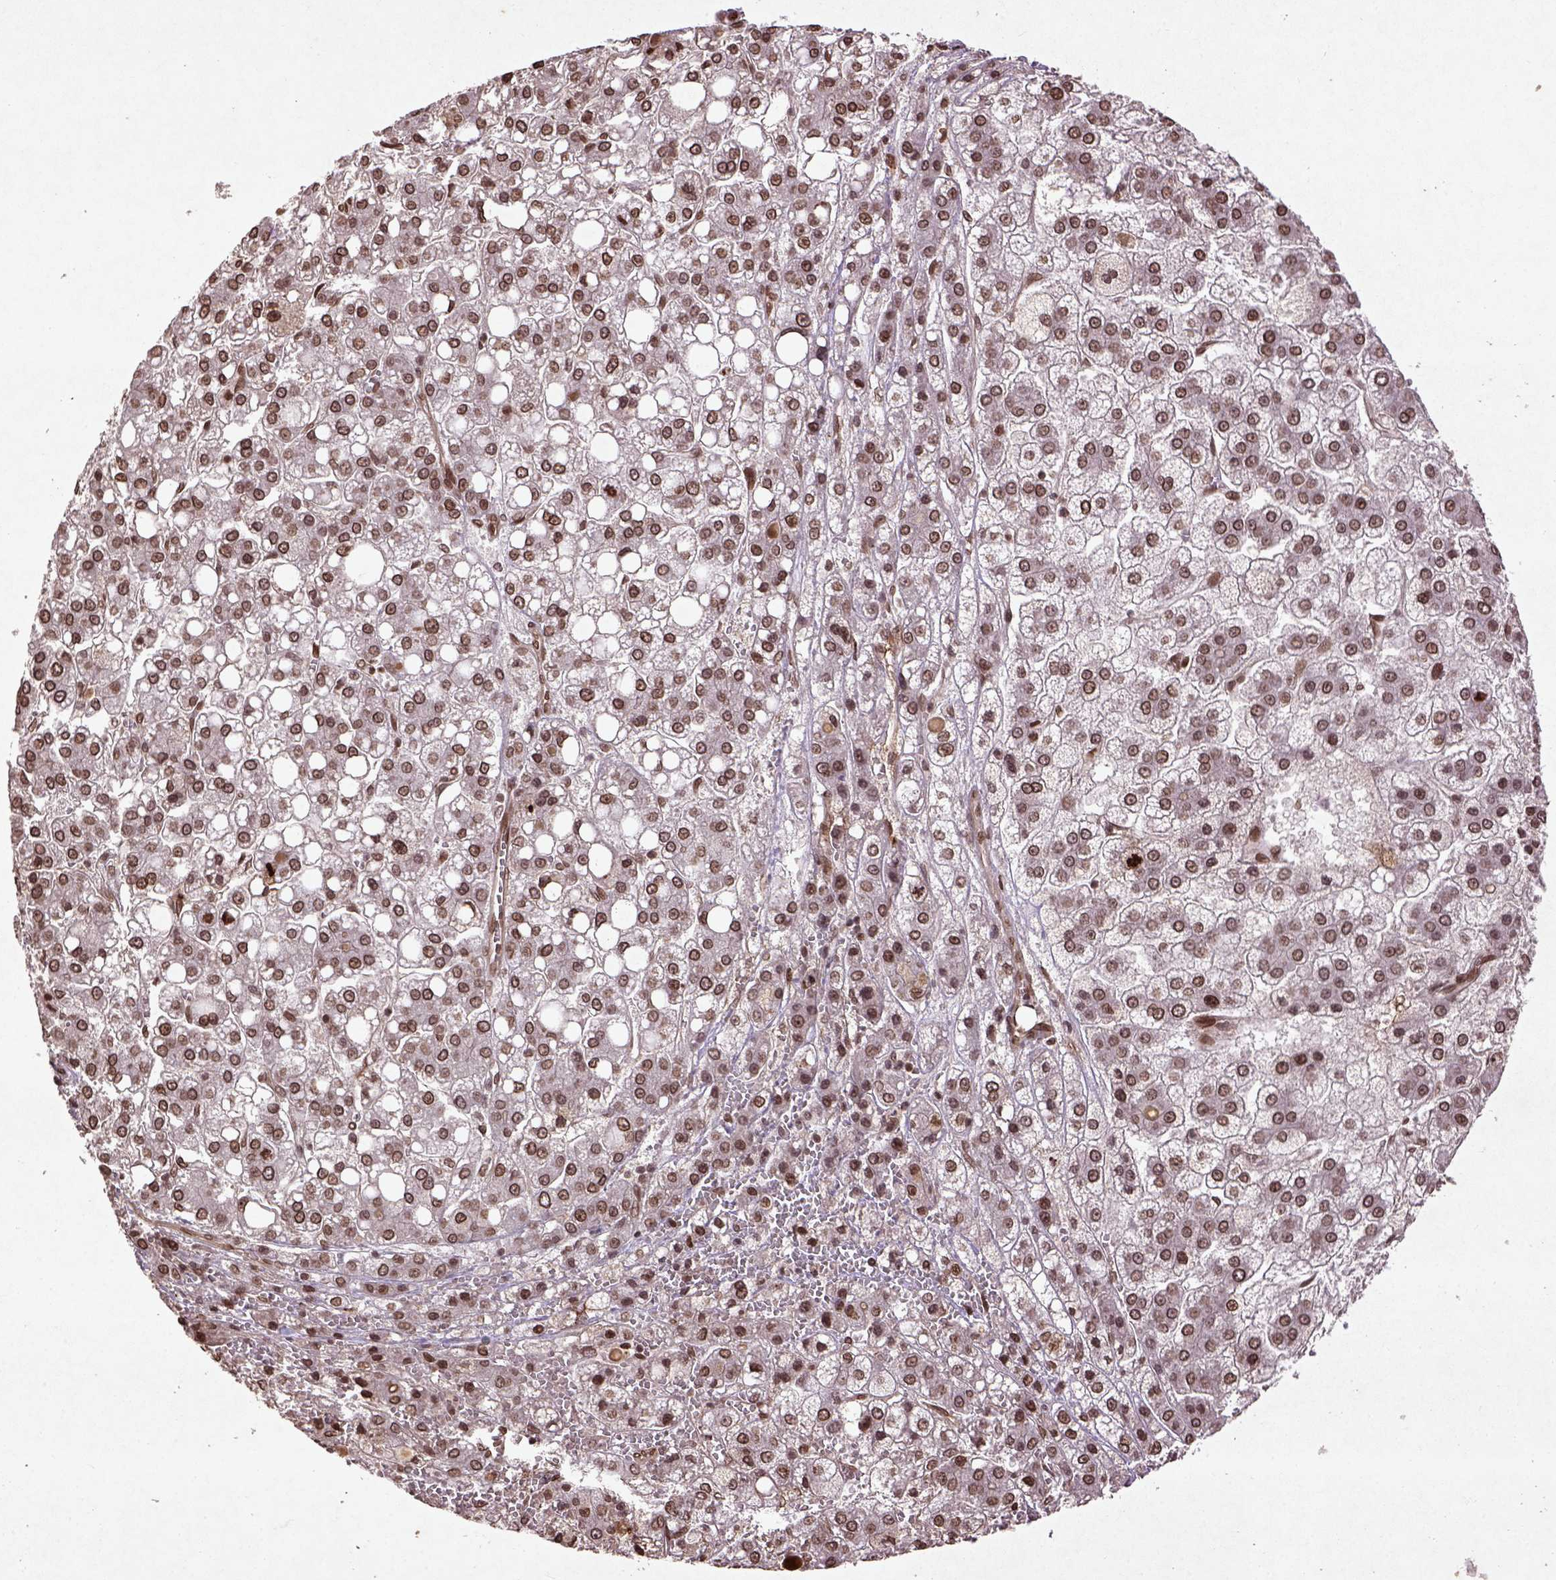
{"staining": {"intensity": "moderate", "quantity": ">75%", "location": "nuclear"}, "tissue": "liver cancer", "cell_type": "Tumor cells", "image_type": "cancer", "snomed": [{"axis": "morphology", "description": "Carcinoma, Hepatocellular, NOS"}, {"axis": "topography", "description": "Liver"}], "caption": "A micrograph showing moderate nuclear staining in approximately >75% of tumor cells in hepatocellular carcinoma (liver), as visualized by brown immunohistochemical staining.", "gene": "BANF1", "patient": {"sex": "male", "age": 73}}